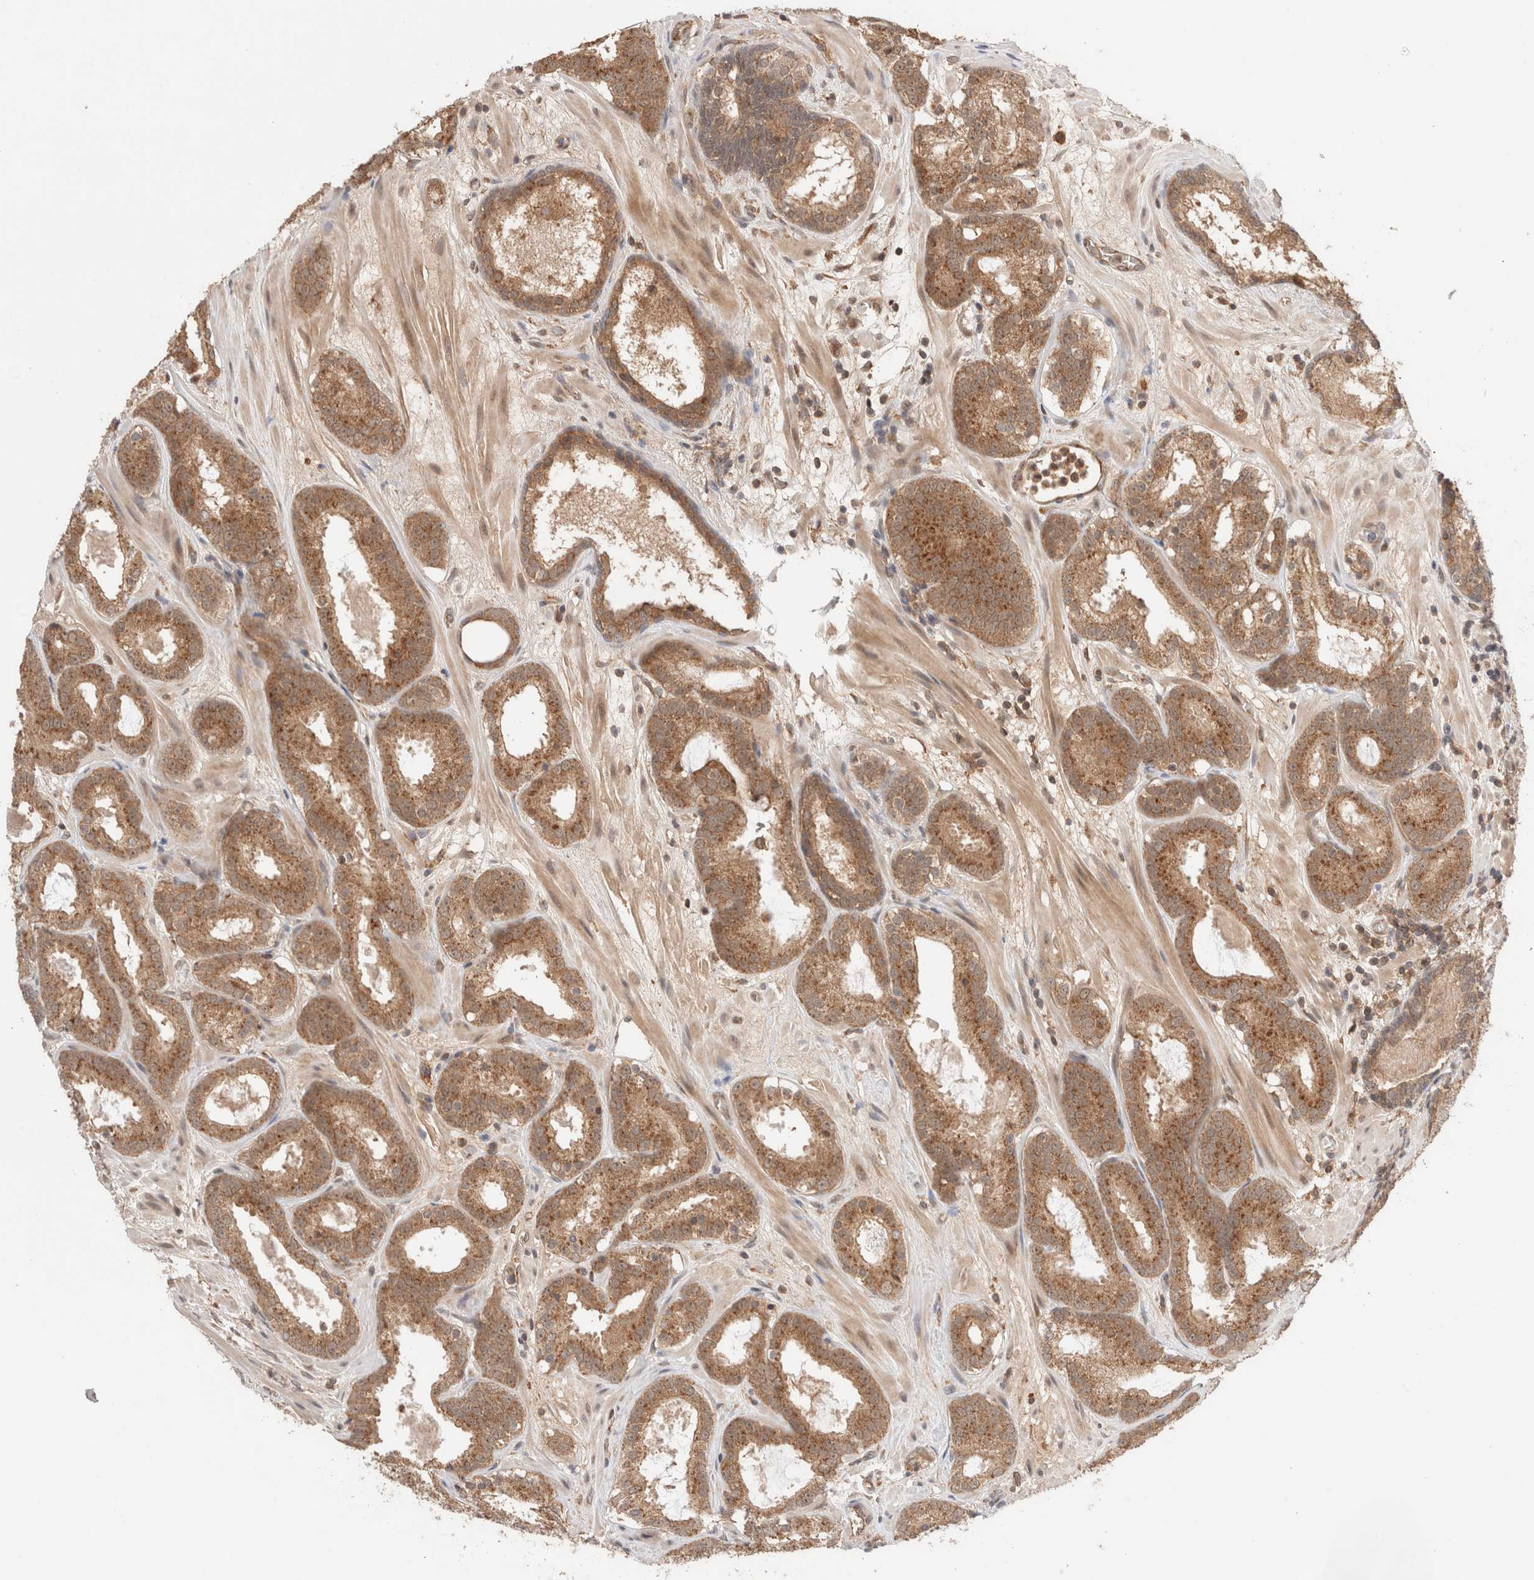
{"staining": {"intensity": "moderate", "quantity": ">75%", "location": "cytoplasmic/membranous"}, "tissue": "prostate cancer", "cell_type": "Tumor cells", "image_type": "cancer", "snomed": [{"axis": "morphology", "description": "Adenocarcinoma, Low grade"}, {"axis": "topography", "description": "Prostate"}], "caption": "Prostate low-grade adenocarcinoma tissue reveals moderate cytoplasmic/membranous expression in about >75% of tumor cells, visualized by immunohistochemistry. (IHC, brightfield microscopy, high magnification).", "gene": "SIKE1", "patient": {"sex": "male", "age": 69}}